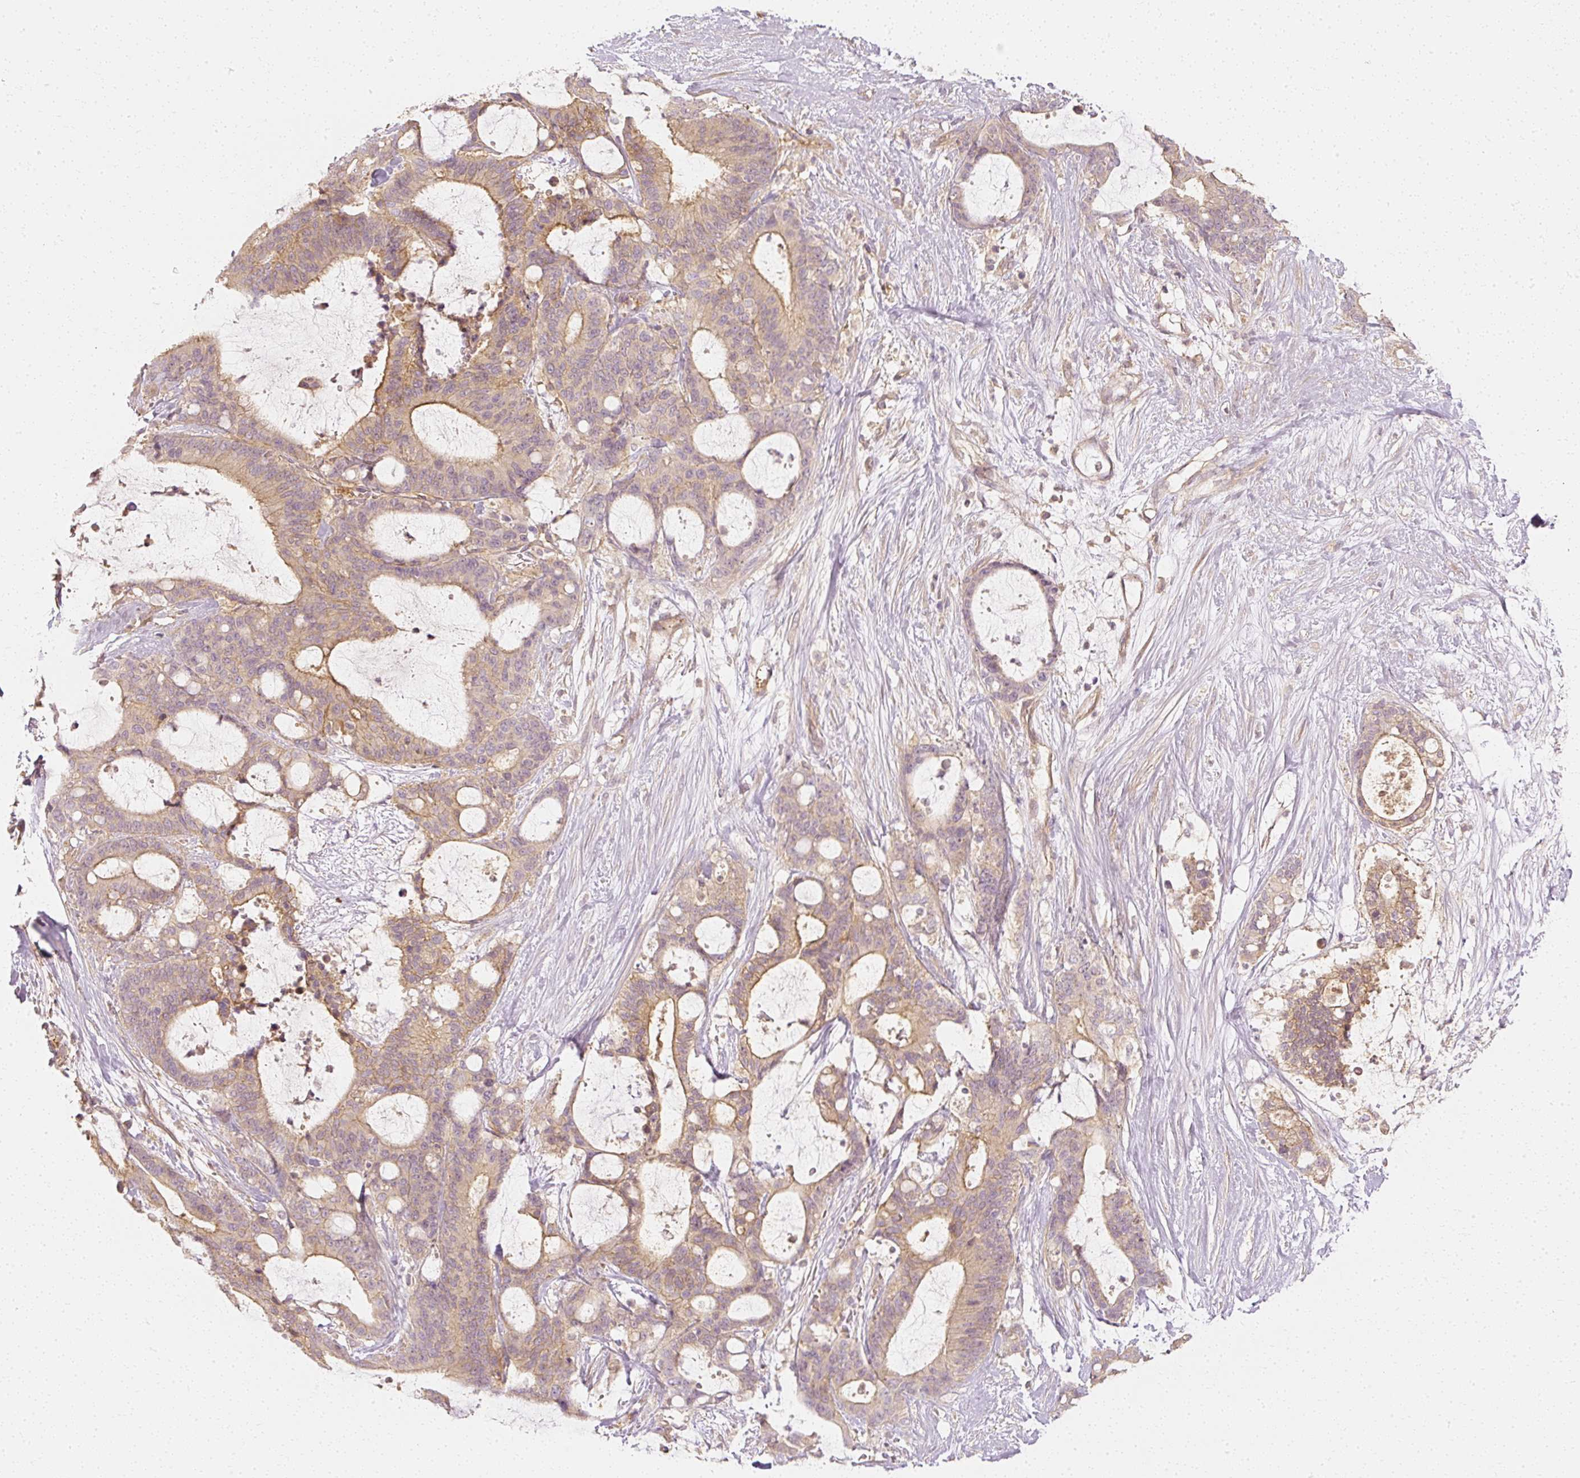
{"staining": {"intensity": "moderate", "quantity": ">75%", "location": "cytoplasmic/membranous"}, "tissue": "liver cancer", "cell_type": "Tumor cells", "image_type": "cancer", "snomed": [{"axis": "morphology", "description": "Normal tissue, NOS"}, {"axis": "morphology", "description": "Cholangiocarcinoma"}, {"axis": "topography", "description": "Liver"}, {"axis": "topography", "description": "Peripheral nerve tissue"}], "caption": "Immunohistochemical staining of liver cholangiocarcinoma reveals medium levels of moderate cytoplasmic/membranous protein staining in about >75% of tumor cells. The protein is shown in brown color, while the nuclei are stained blue.", "gene": "GNAQ", "patient": {"sex": "female", "age": 73}}